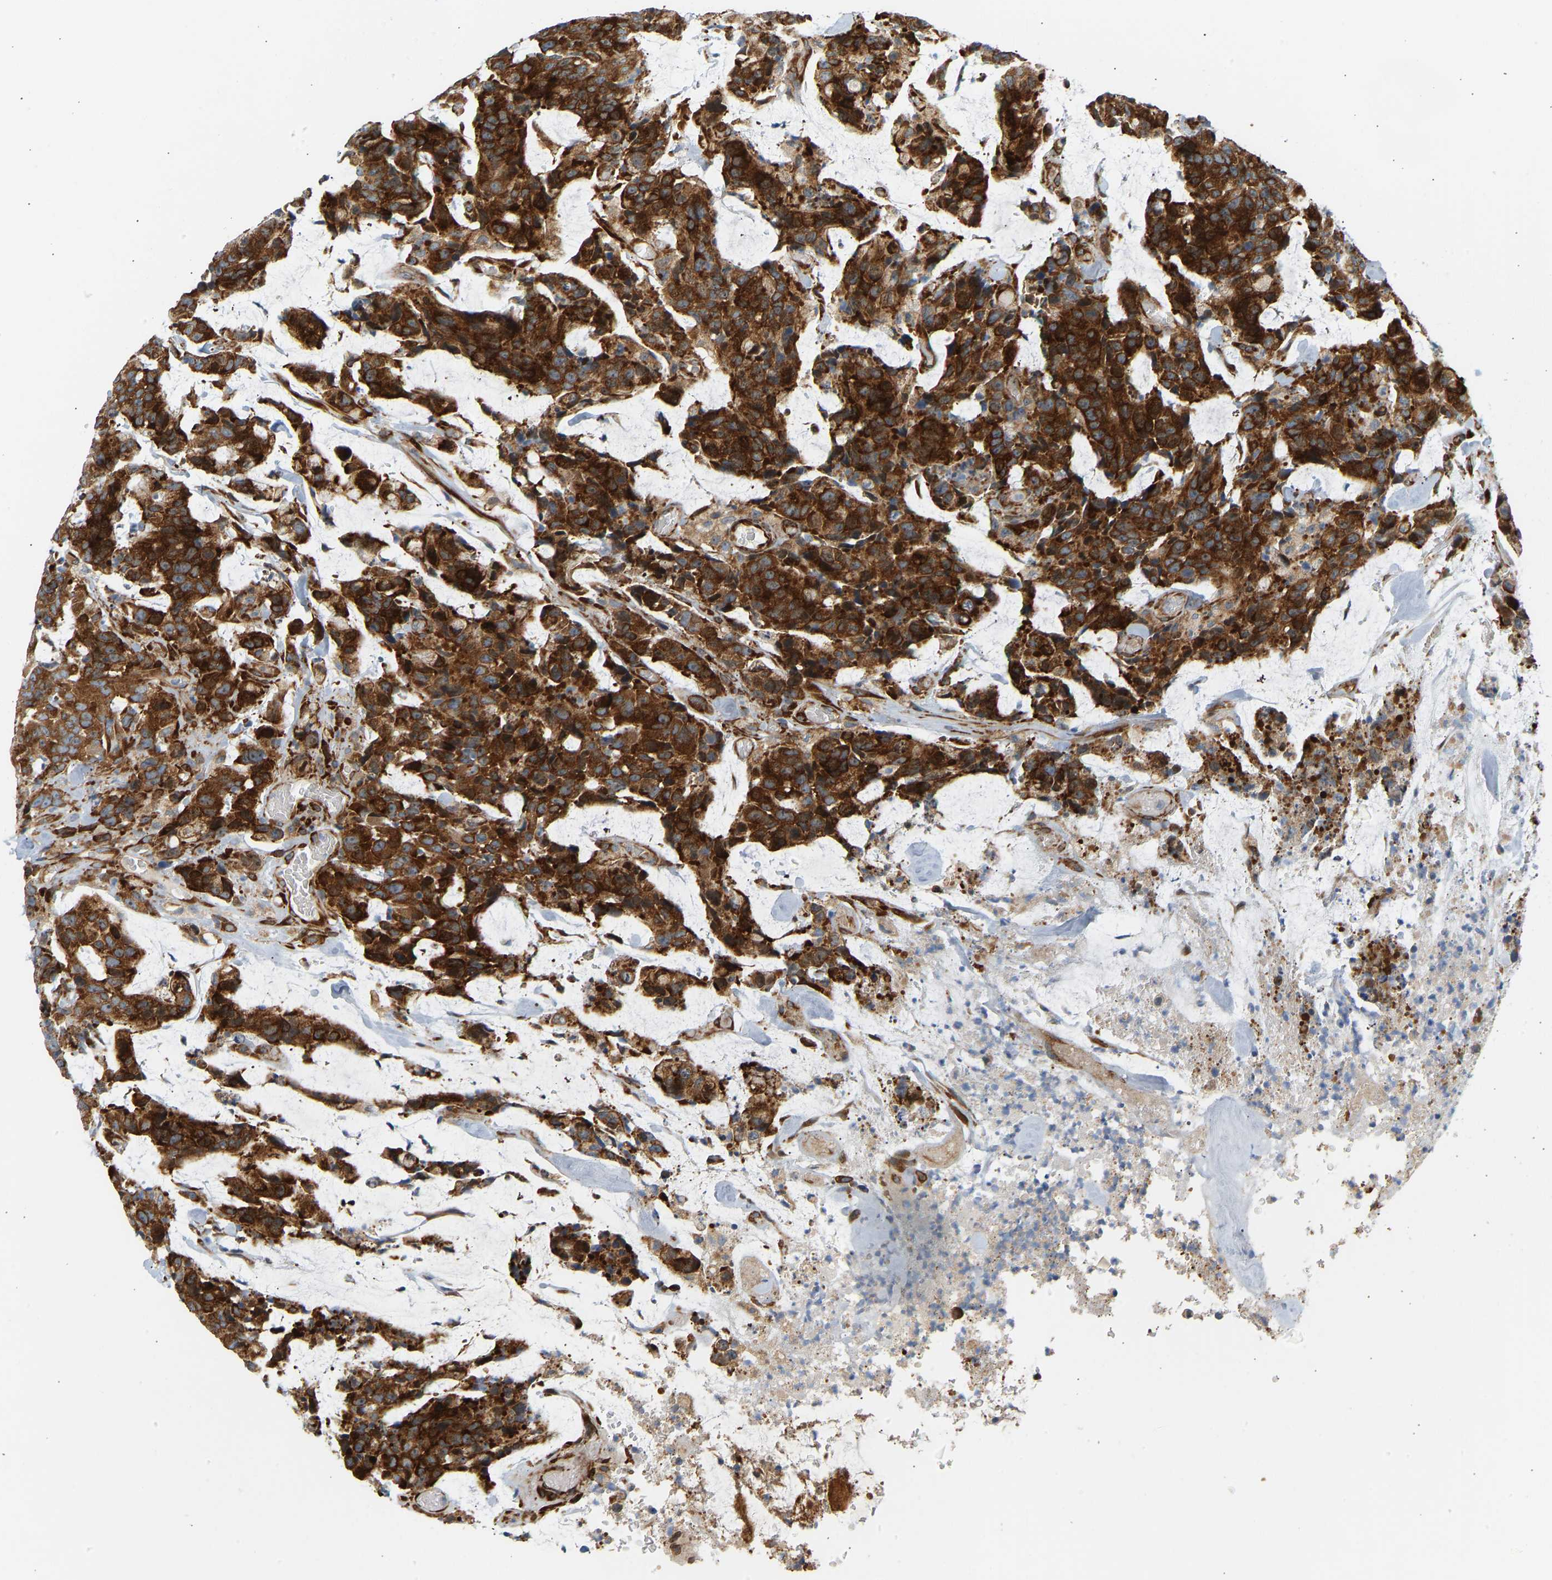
{"staining": {"intensity": "strong", "quantity": ">75%", "location": "cytoplasmic/membranous"}, "tissue": "colorectal cancer", "cell_type": "Tumor cells", "image_type": "cancer", "snomed": [{"axis": "morphology", "description": "Adenocarcinoma, NOS"}, {"axis": "topography", "description": "Colon"}], "caption": "Strong cytoplasmic/membranous expression is identified in approximately >75% of tumor cells in adenocarcinoma (colorectal).", "gene": "RPS14", "patient": {"sex": "female", "age": 86}}